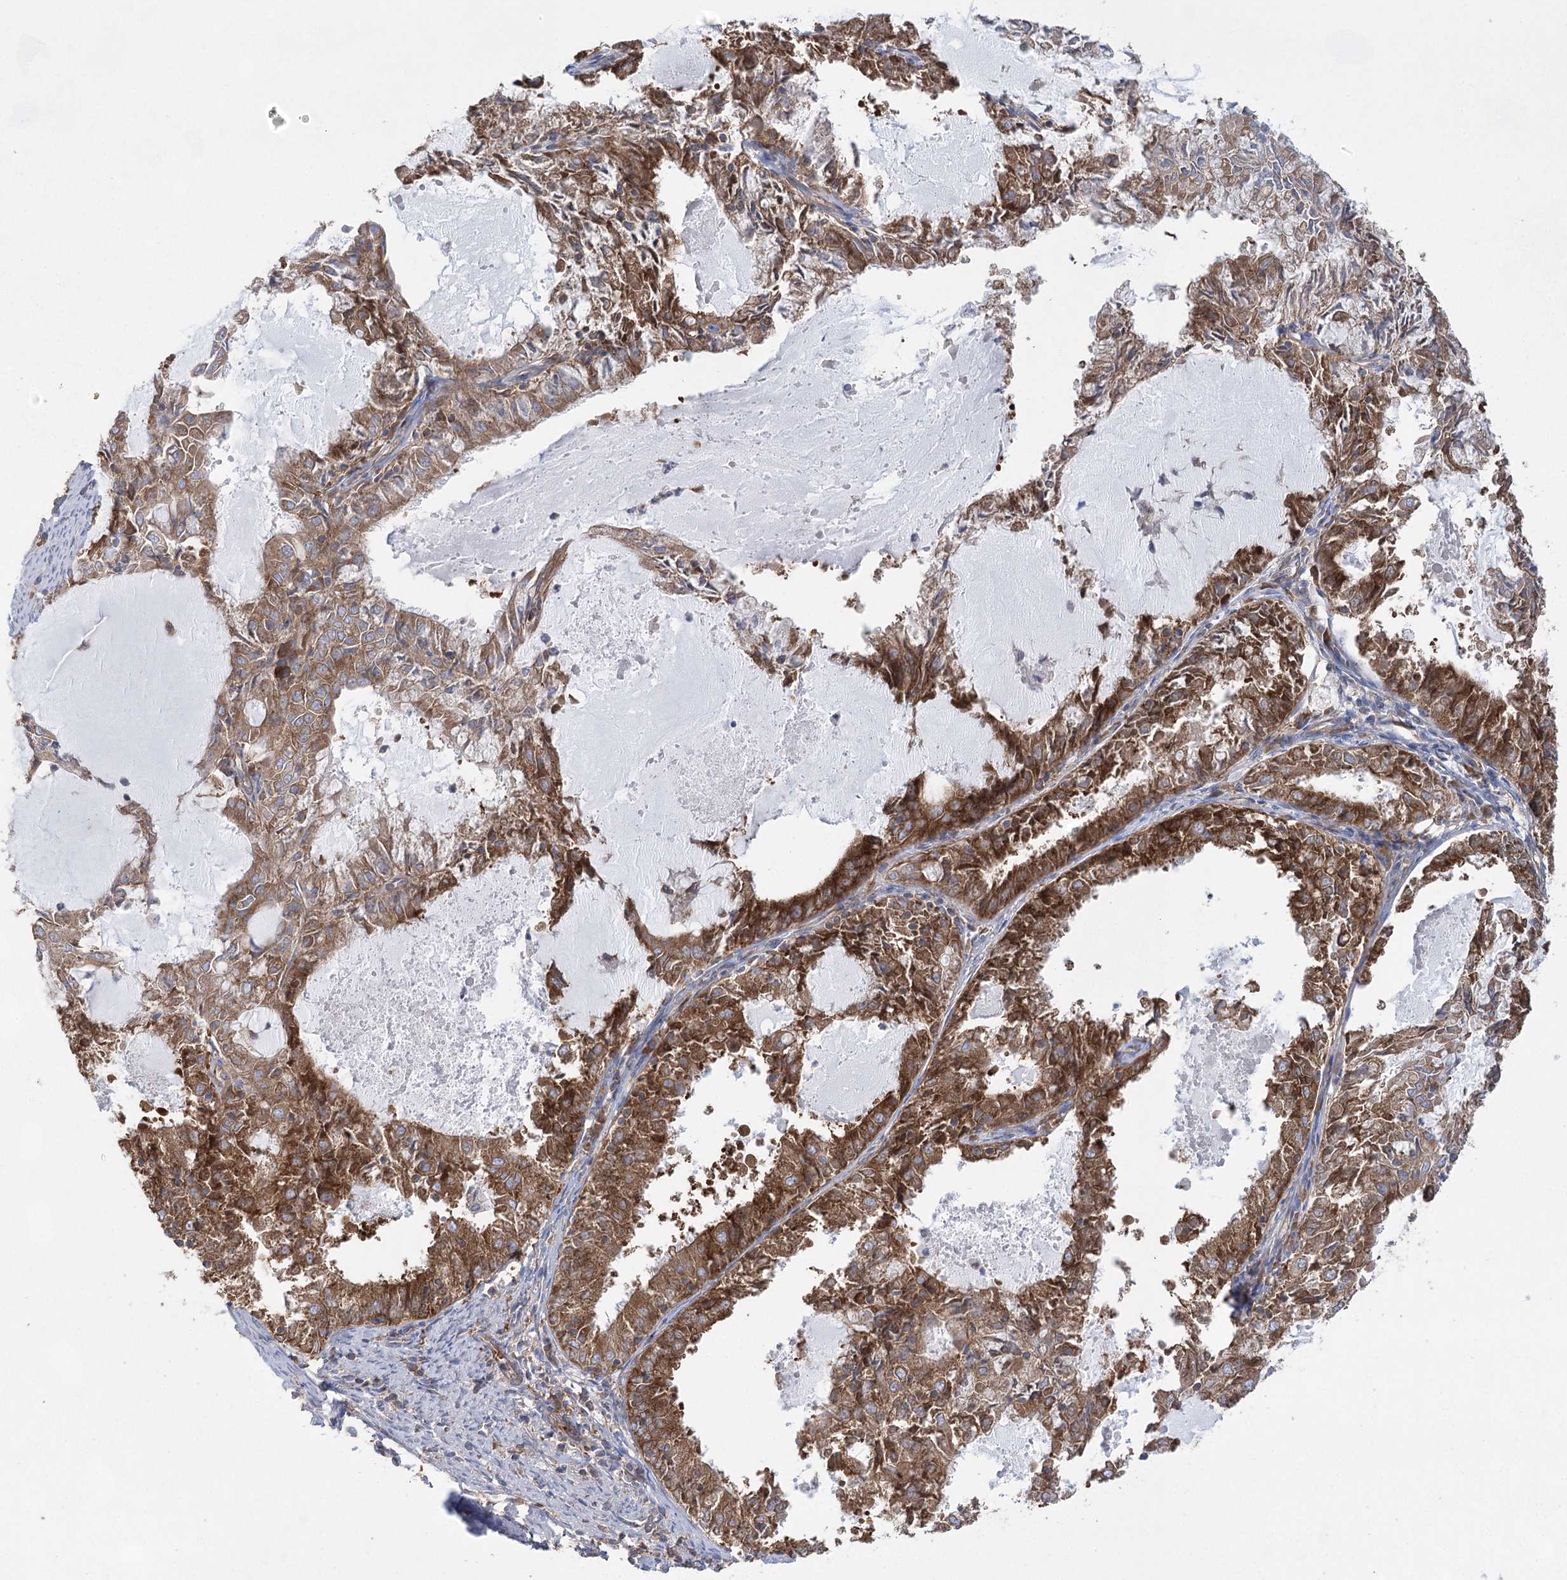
{"staining": {"intensity": "strong", "quantity": ">75%", "location": "cytoplasmic/membranous"}, "tissue": "endometrial cancer", "cell_type": "Tumor cells", "image_type": "cancer", "snomed": [{"axis": "morphology", "description": "Adenocarcinoma, NOS"}, {"axis": "topography", "description": "Endometrium"}], "caption": "Strong cytoplasmic/membranous positivity for a protein is present in approximately >75% of tumor cells of endometrial cancer using immunohistochemistry.", "gene": "EIF3A", "patient": {"sex": "female", "age": 57}}